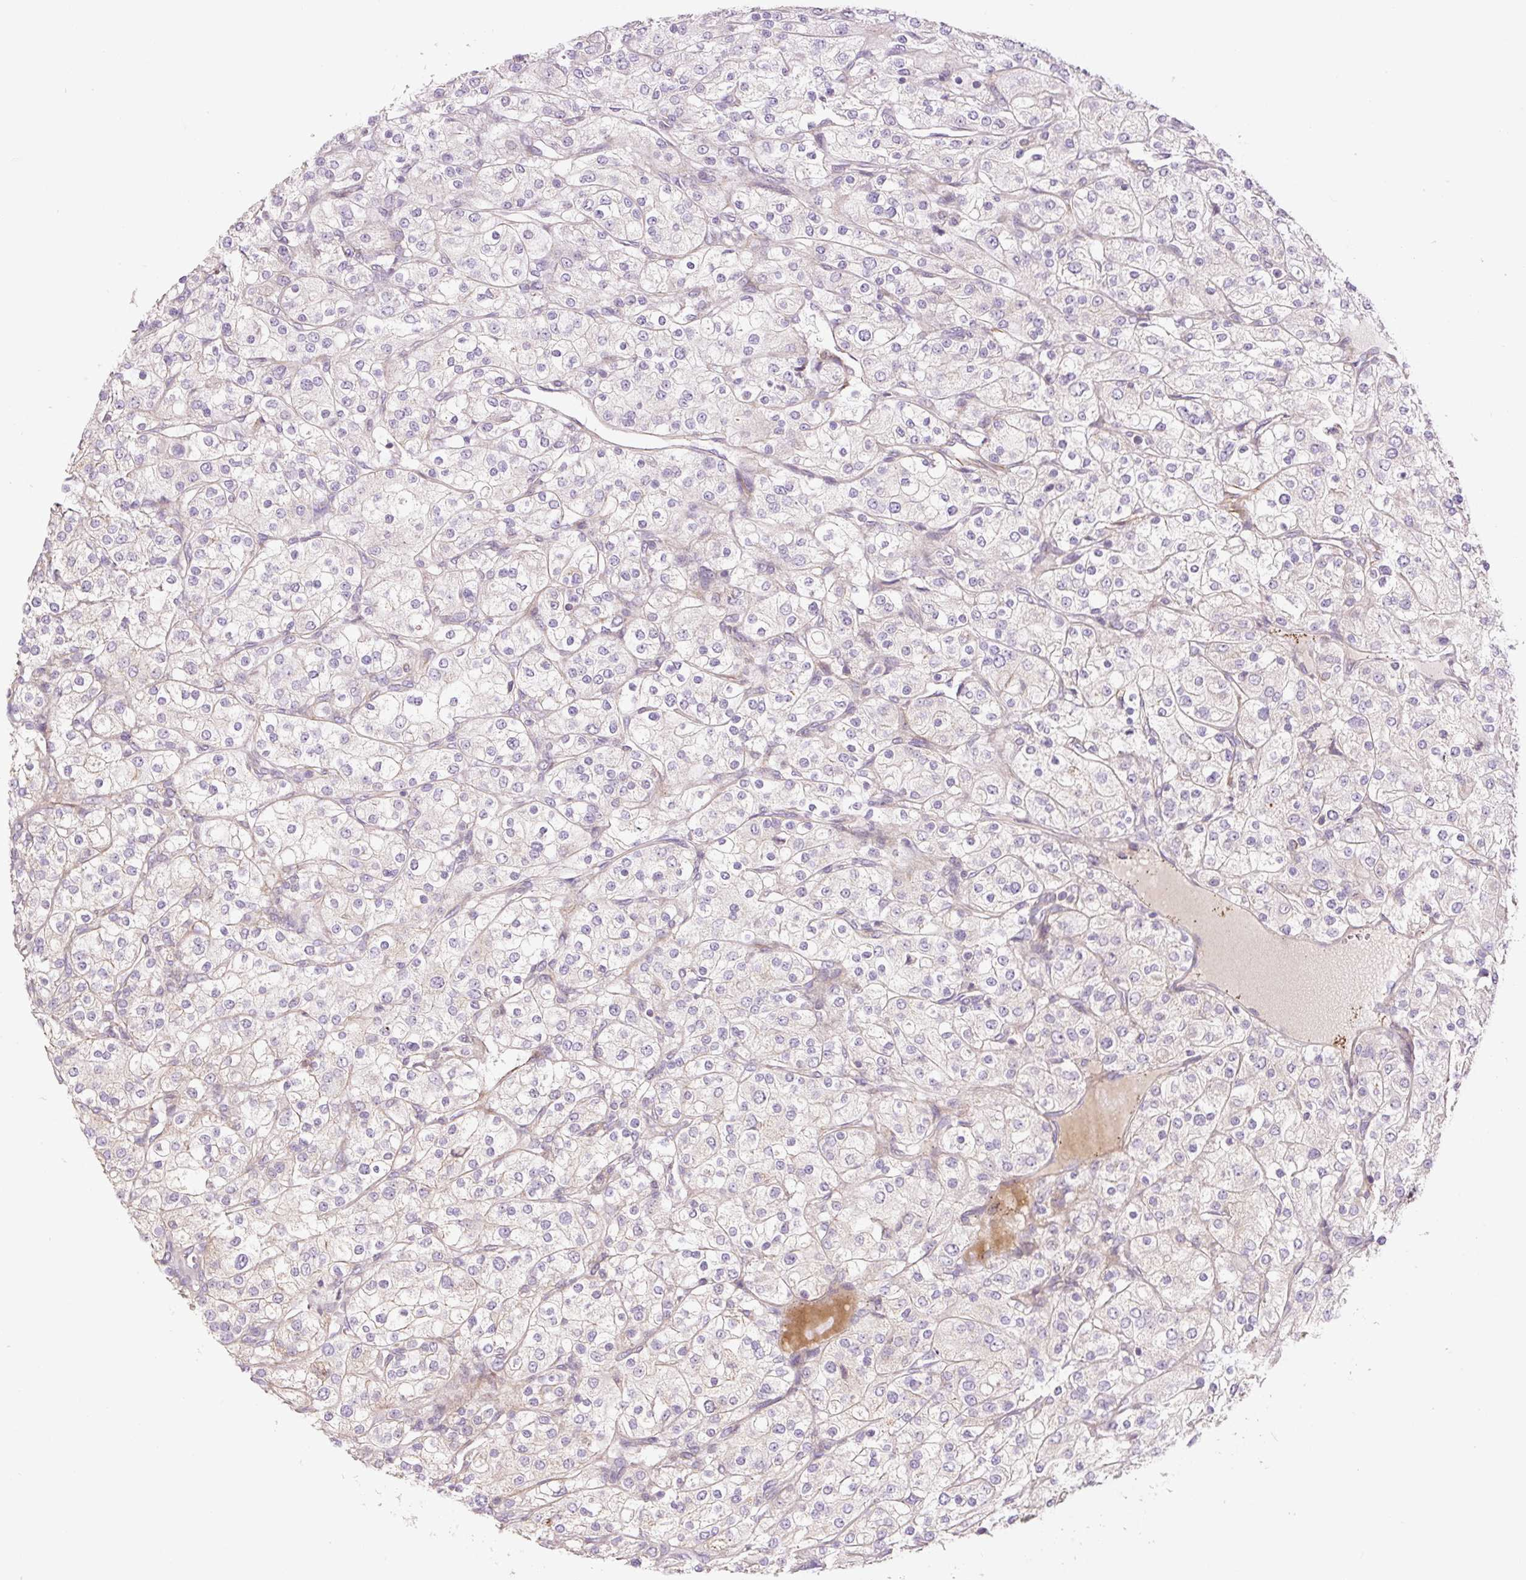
{"staining": {"intensity": "negative", "quantity": "none", "location": "none"}, "tissue": "renal cancer", "cell_type": "Tumor cells", "image_type": "cancer", "snomed": [{"axis": "morphology", "description": "Adenocarcinoma, NOS"}, {"axis": "topography", "description": "Kidney"}], "caption": "This is an immunohistochemistry (IHC) micrograph of human renal cancer (adenocarcinoma). There is no expression in tumor cells.", "gene": "CCNI2", "patient": {"sex": "male", "age": 80}}